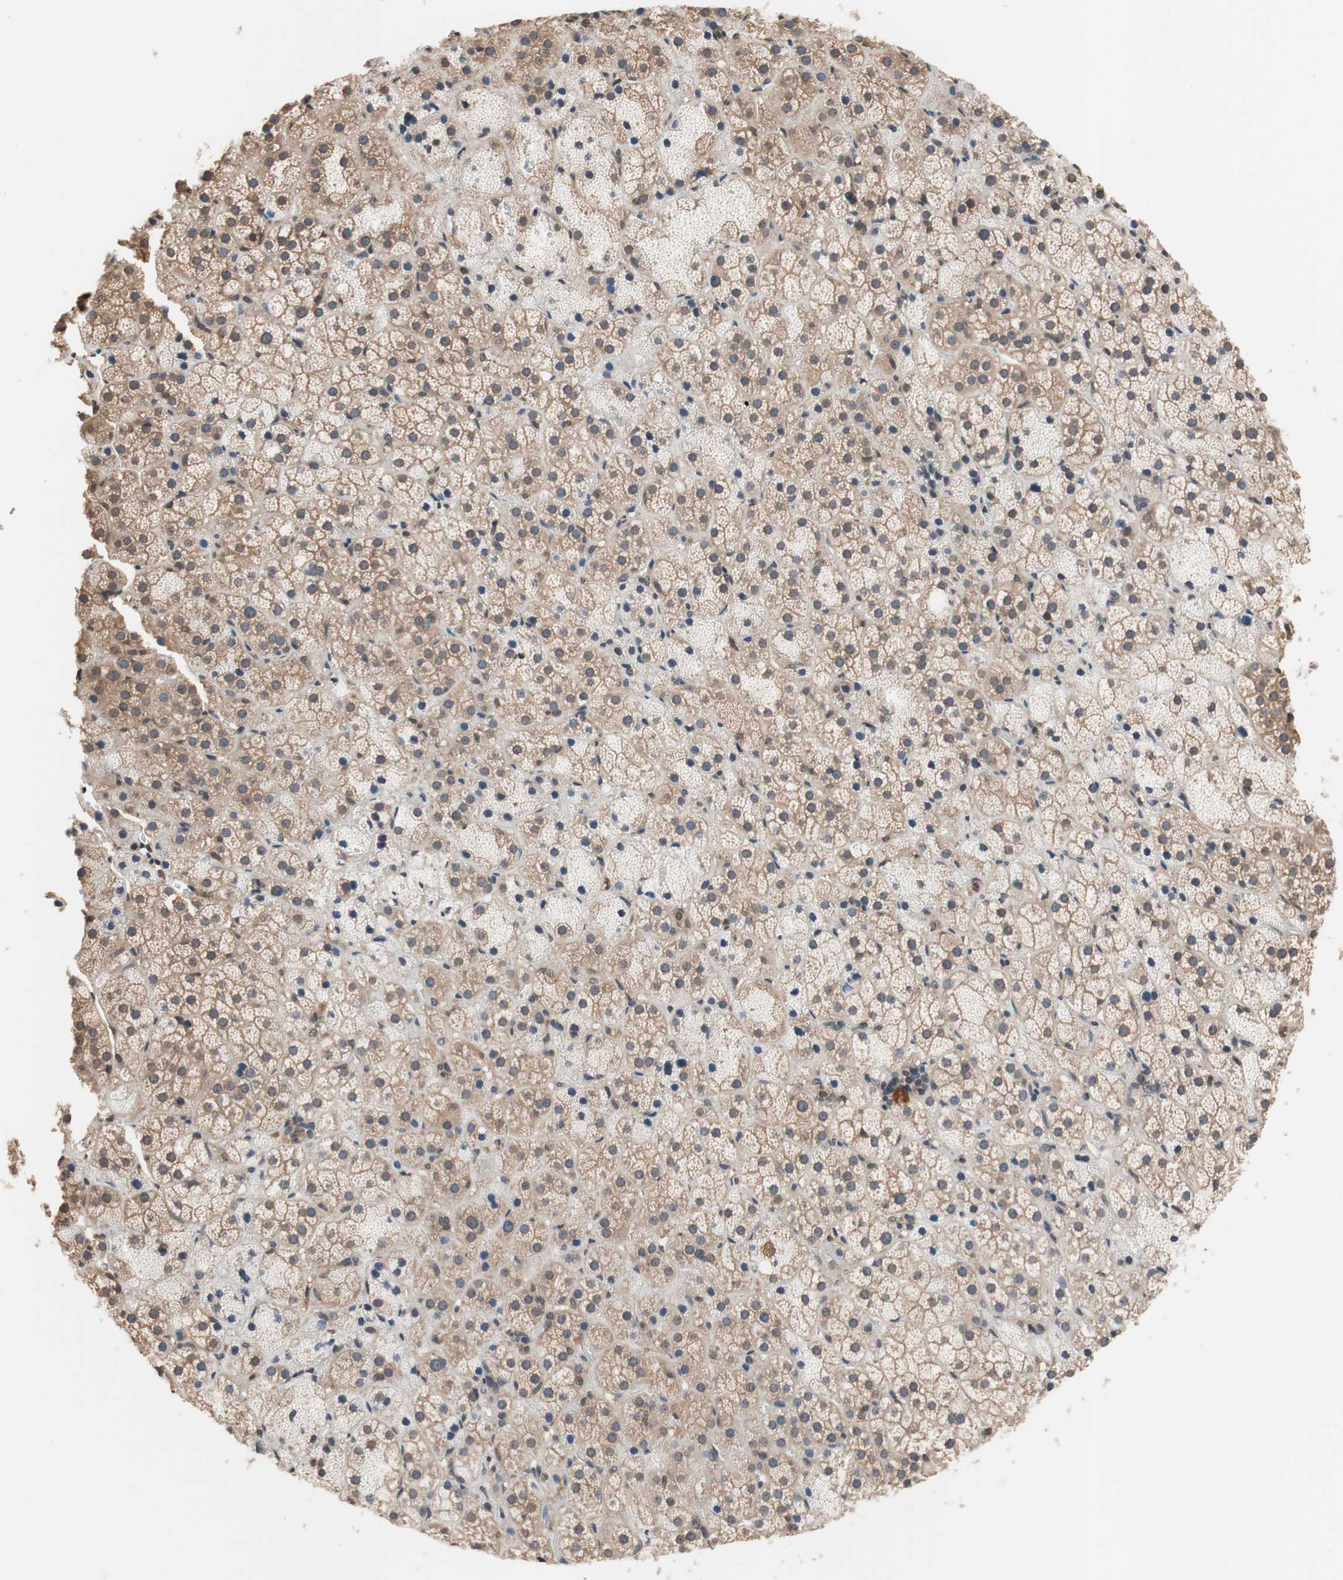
{"staining": {"intensity": "moderate", "quantity": ">75%", "location": "cytoplasmic/membranous"}, "tissue": "adrenal gland", "cell_type": "Glandular cells", "image_type": "normal", "snomed": [{"axis": "morphology", "description": "Normal tissue, NOS"}, {"axis": "topography", "description": "Adrenal gland"}], "caption": "A high-resolution micrograph shows immunohistochemistry staining of unremarkable adrenal gland, which displays moderate cytoplasmic/membranous staining in about >75% of glandular cells. (DAB (3,3'-diaminobenzidine) = brown stain, brightfield microscopy at high magnification).", "gene": "GCLC", "patient": {"sex": "female", "age": 57}}